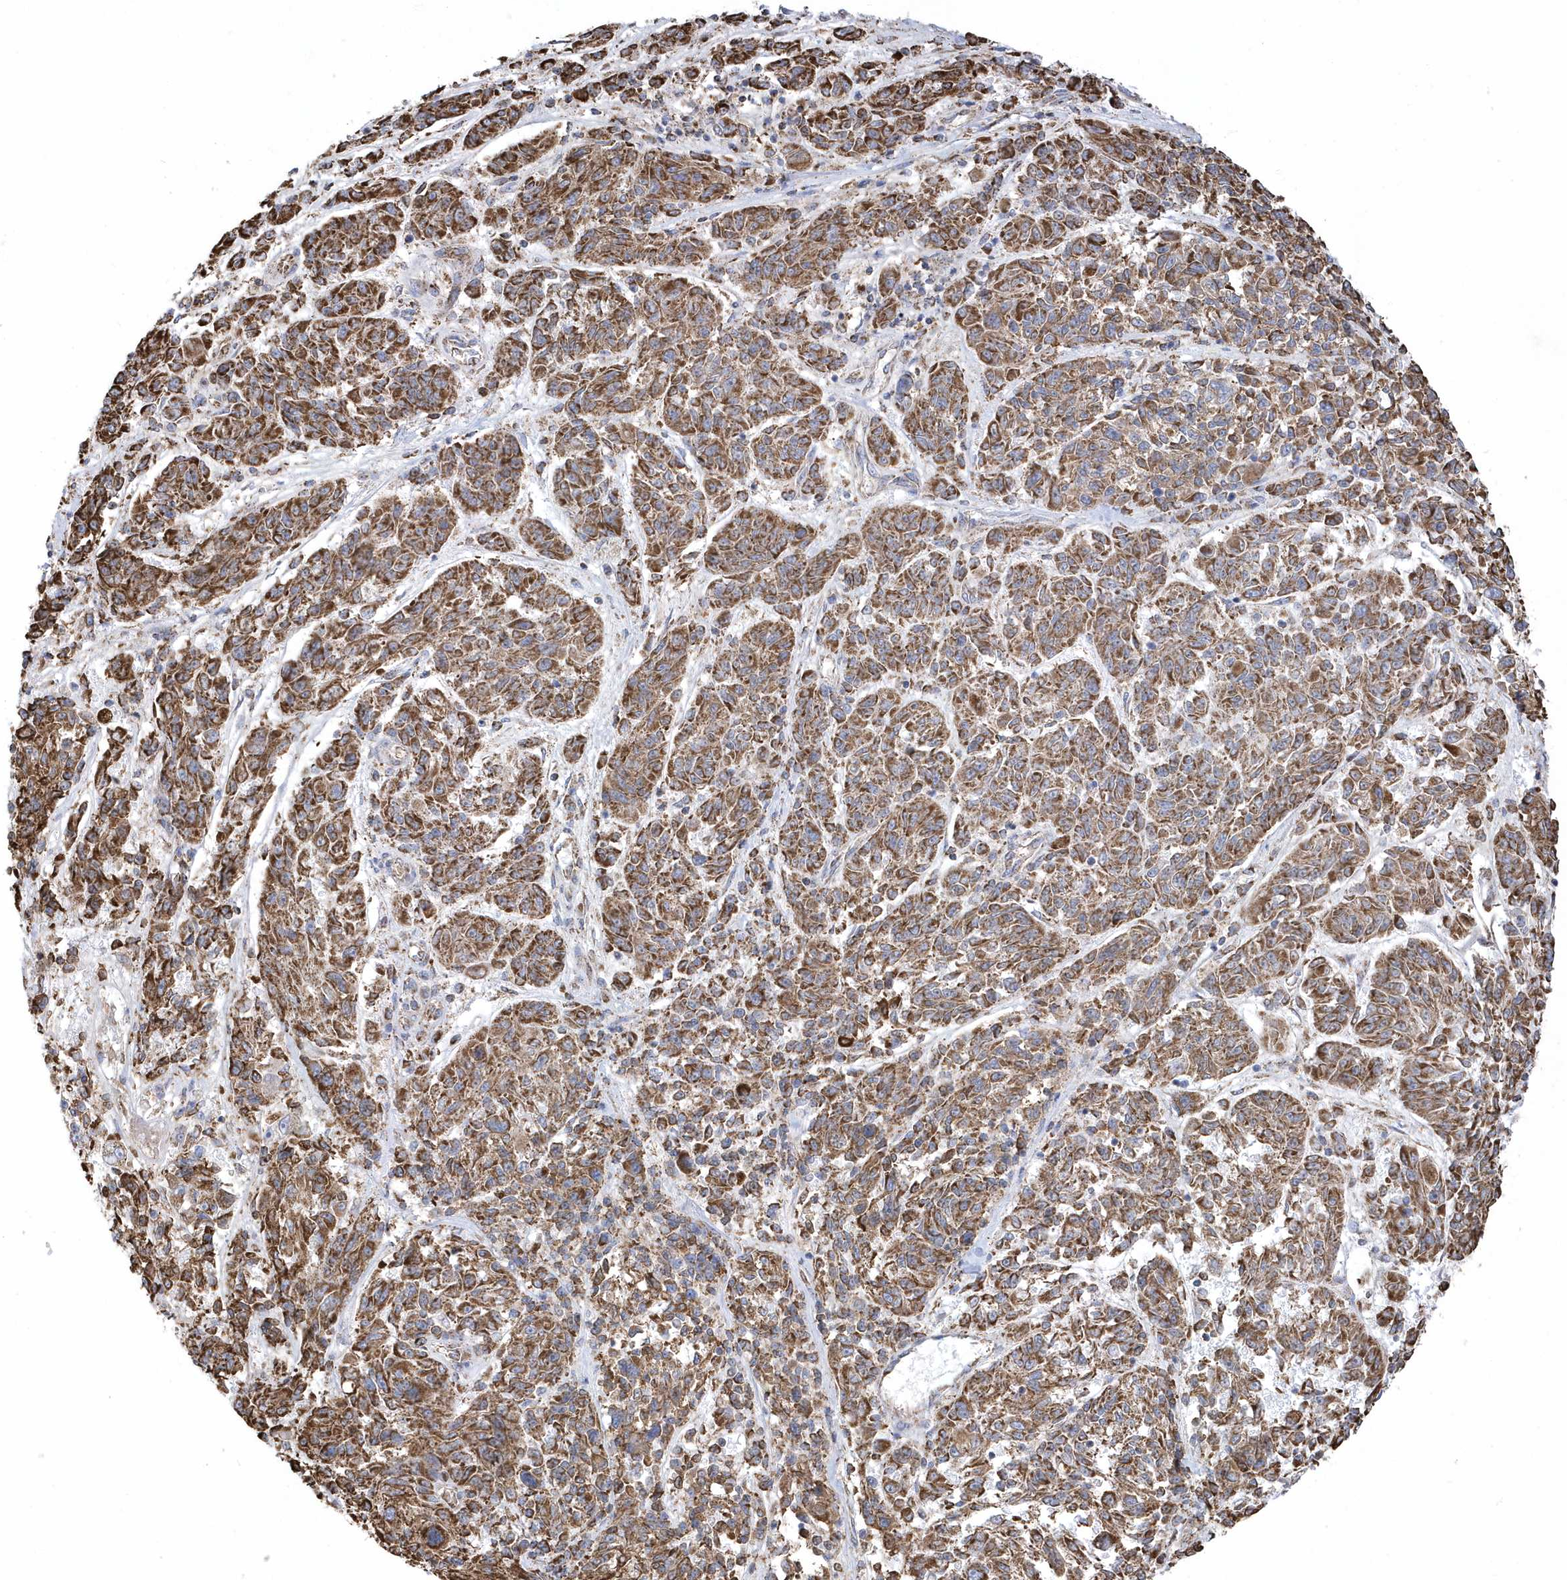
{"staining": {"intensity": "moderate", "quantity": ">75%", "location": "cytoplasmic/membranous"}, "tissue": "melanoma", "cell_type": "Tumor cells", "image_type": "cancer", "snomed": [{"axis": "morphology", "description": "Malignant melanoma, NOS"}, {"axis": "topography", "description": "Skin"}], "caption": "Immunohistochemistry (IHC) image of human malignant melanoma stained for a protein (brown), which reveals medium levels of moderate cytoplasmic/membranous expression in approximately >75% of tumor cells.", "gene": "GTPBP8", "patient": {"sex": "male", "age": 53}}